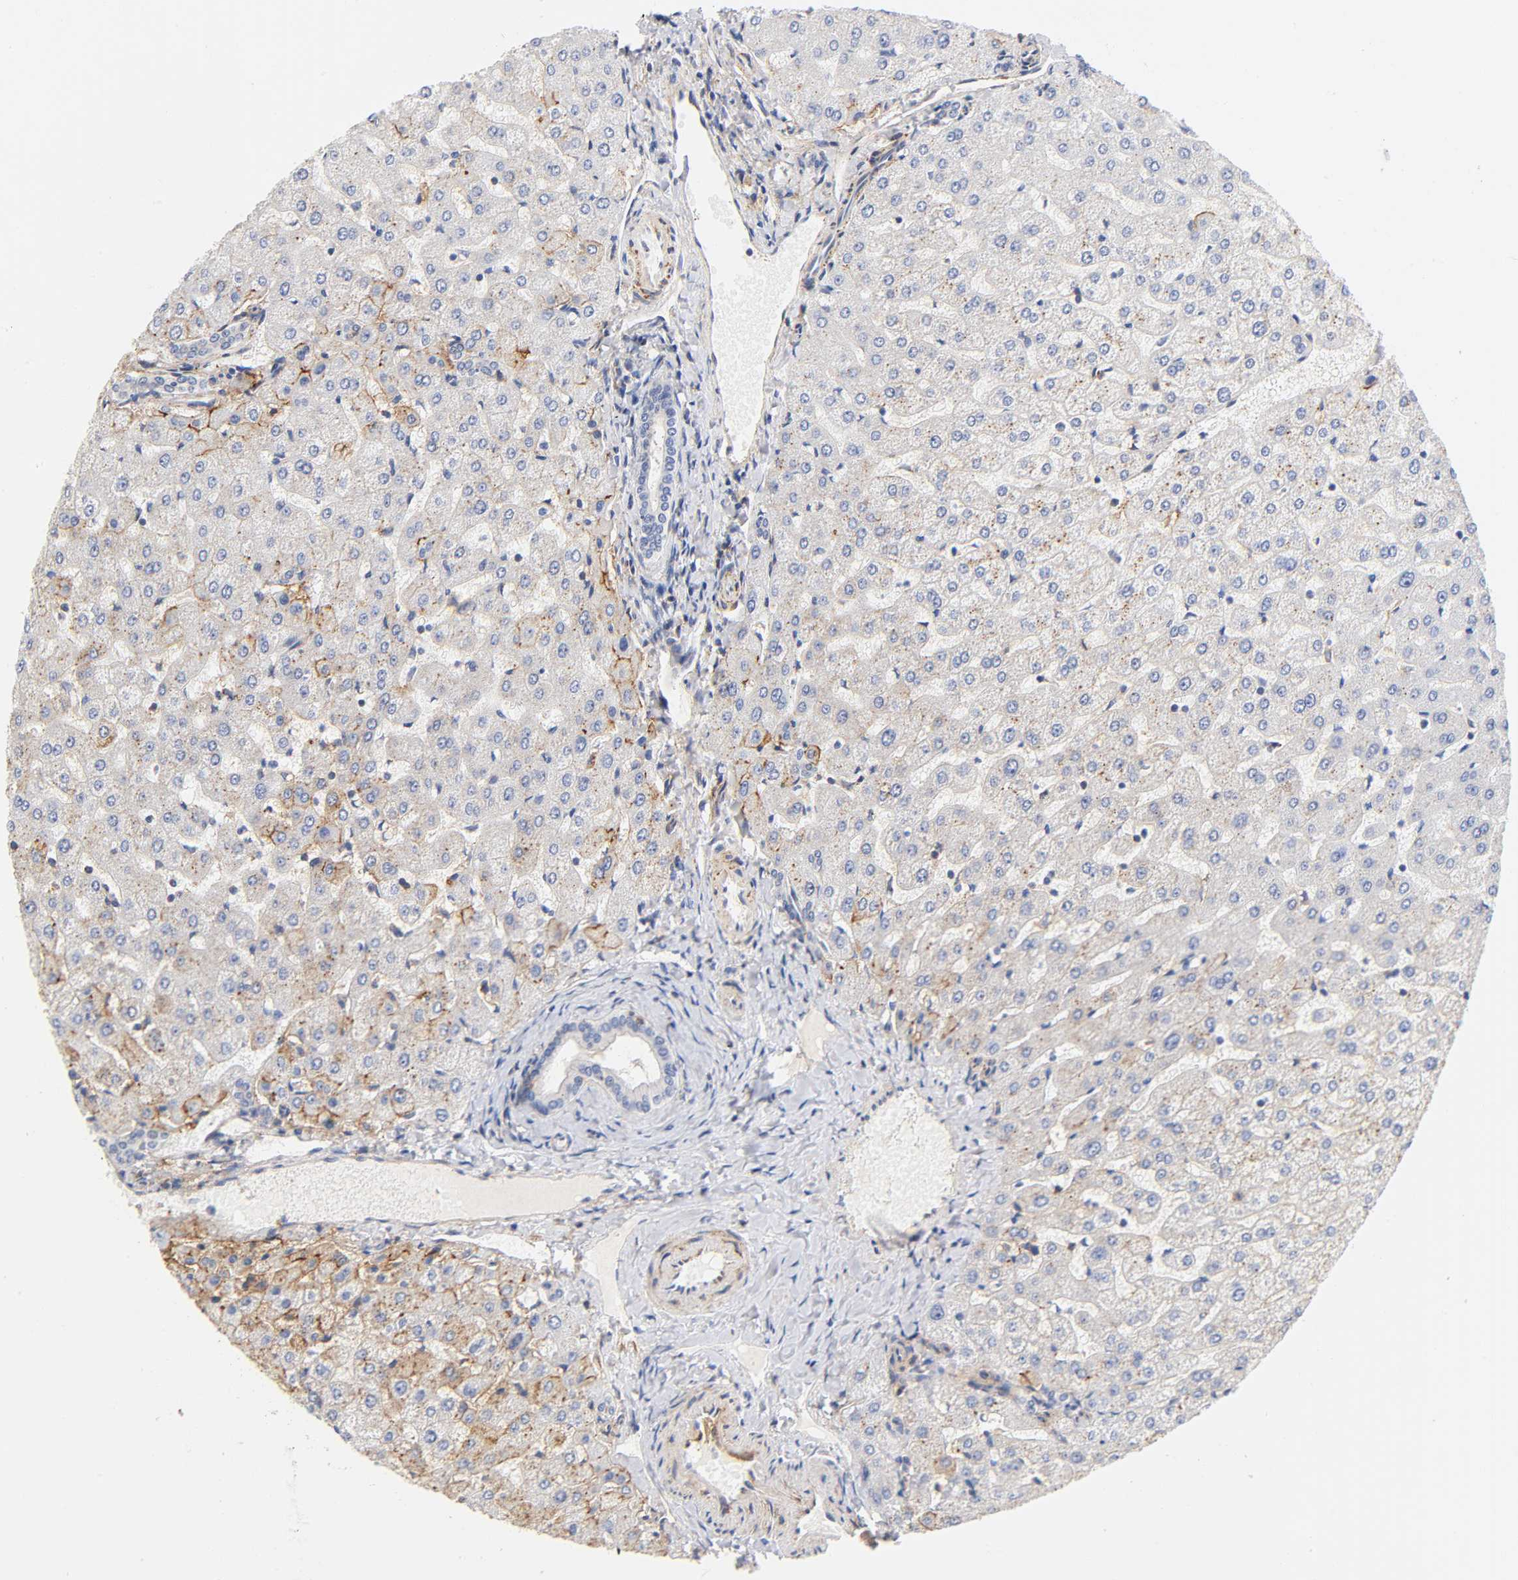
{"staining": {"intensity": "negative", "quantity": "none", "location": "none"}, "tissue": "liver", "cell_type": "Cholangiocytes", "image_type": "normal", "snomed": [{"axis": "morphology", "description": "Normal tissue, NOS"}, {"axis": "morphology", "description": "Fibrosis, NOS"}, {"axis": "topography", "description": "Liver"}], "caption": "This is an immunohistochemistry photomicrograph of benign human liver. There is no expression in cholangiocytes.", "gene": "ANXA7", "patient": {"sex": "female", "age": 29}}